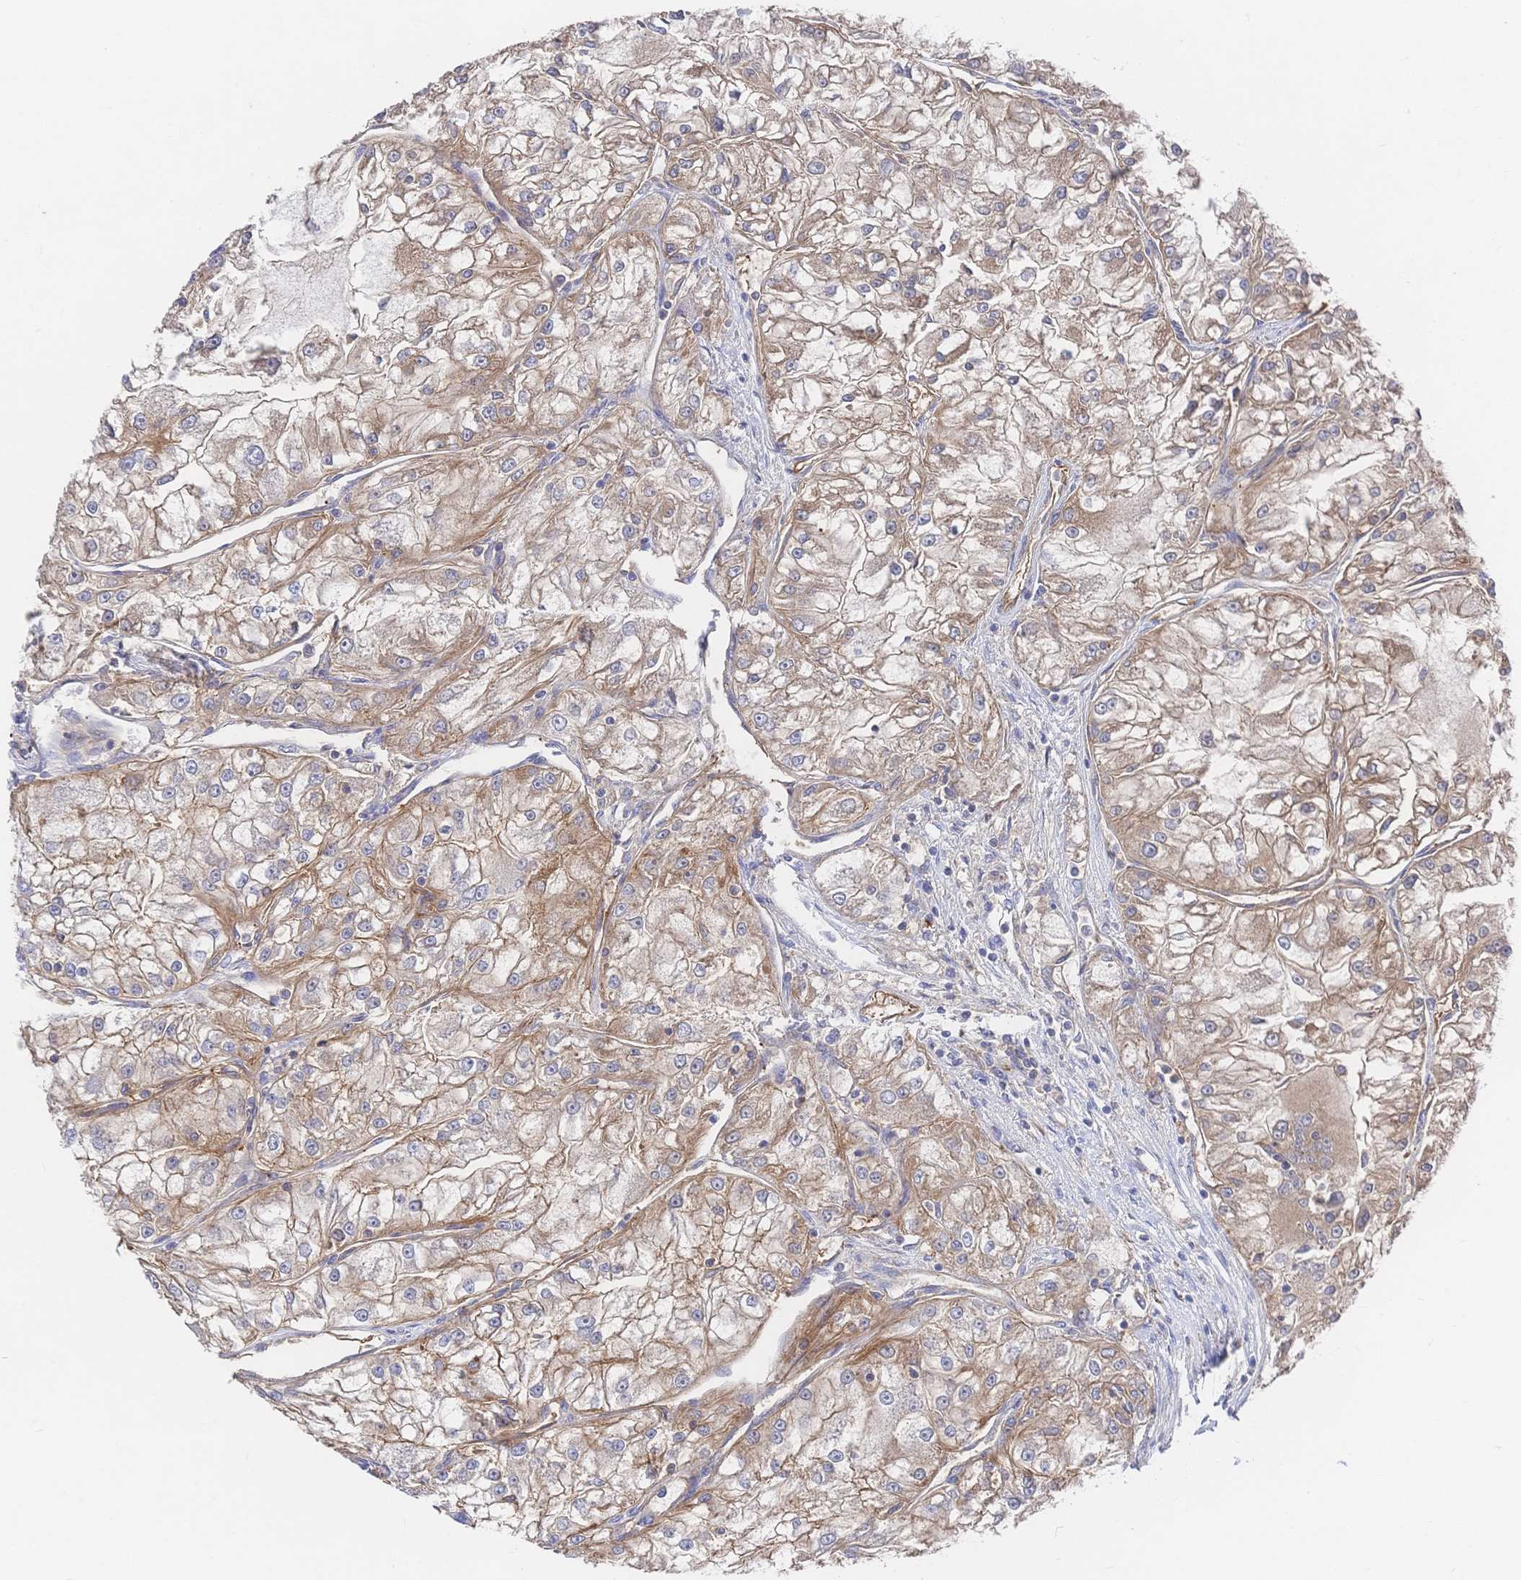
{"staining": {"intensity": "moderate", "quantity": "25%-75%", "location": "cytoplasmic/membranous"}, "tissue": "renal cancer", "cell_type": "Tumor cells", "image_type": "cancer", "snomed": [{"axis": "morphology", "description": "Adenocarcinoma, NOS"}, {"axis": "topography", "description": "Kidney"}], "caption": "A histopathology image of human renal cancer stained for a protein exhibits moderate cytoplasmic/membranous brown staining in tumor cells.", "gene": "F11R", "patient": {"sex": "female", "age": 72}}